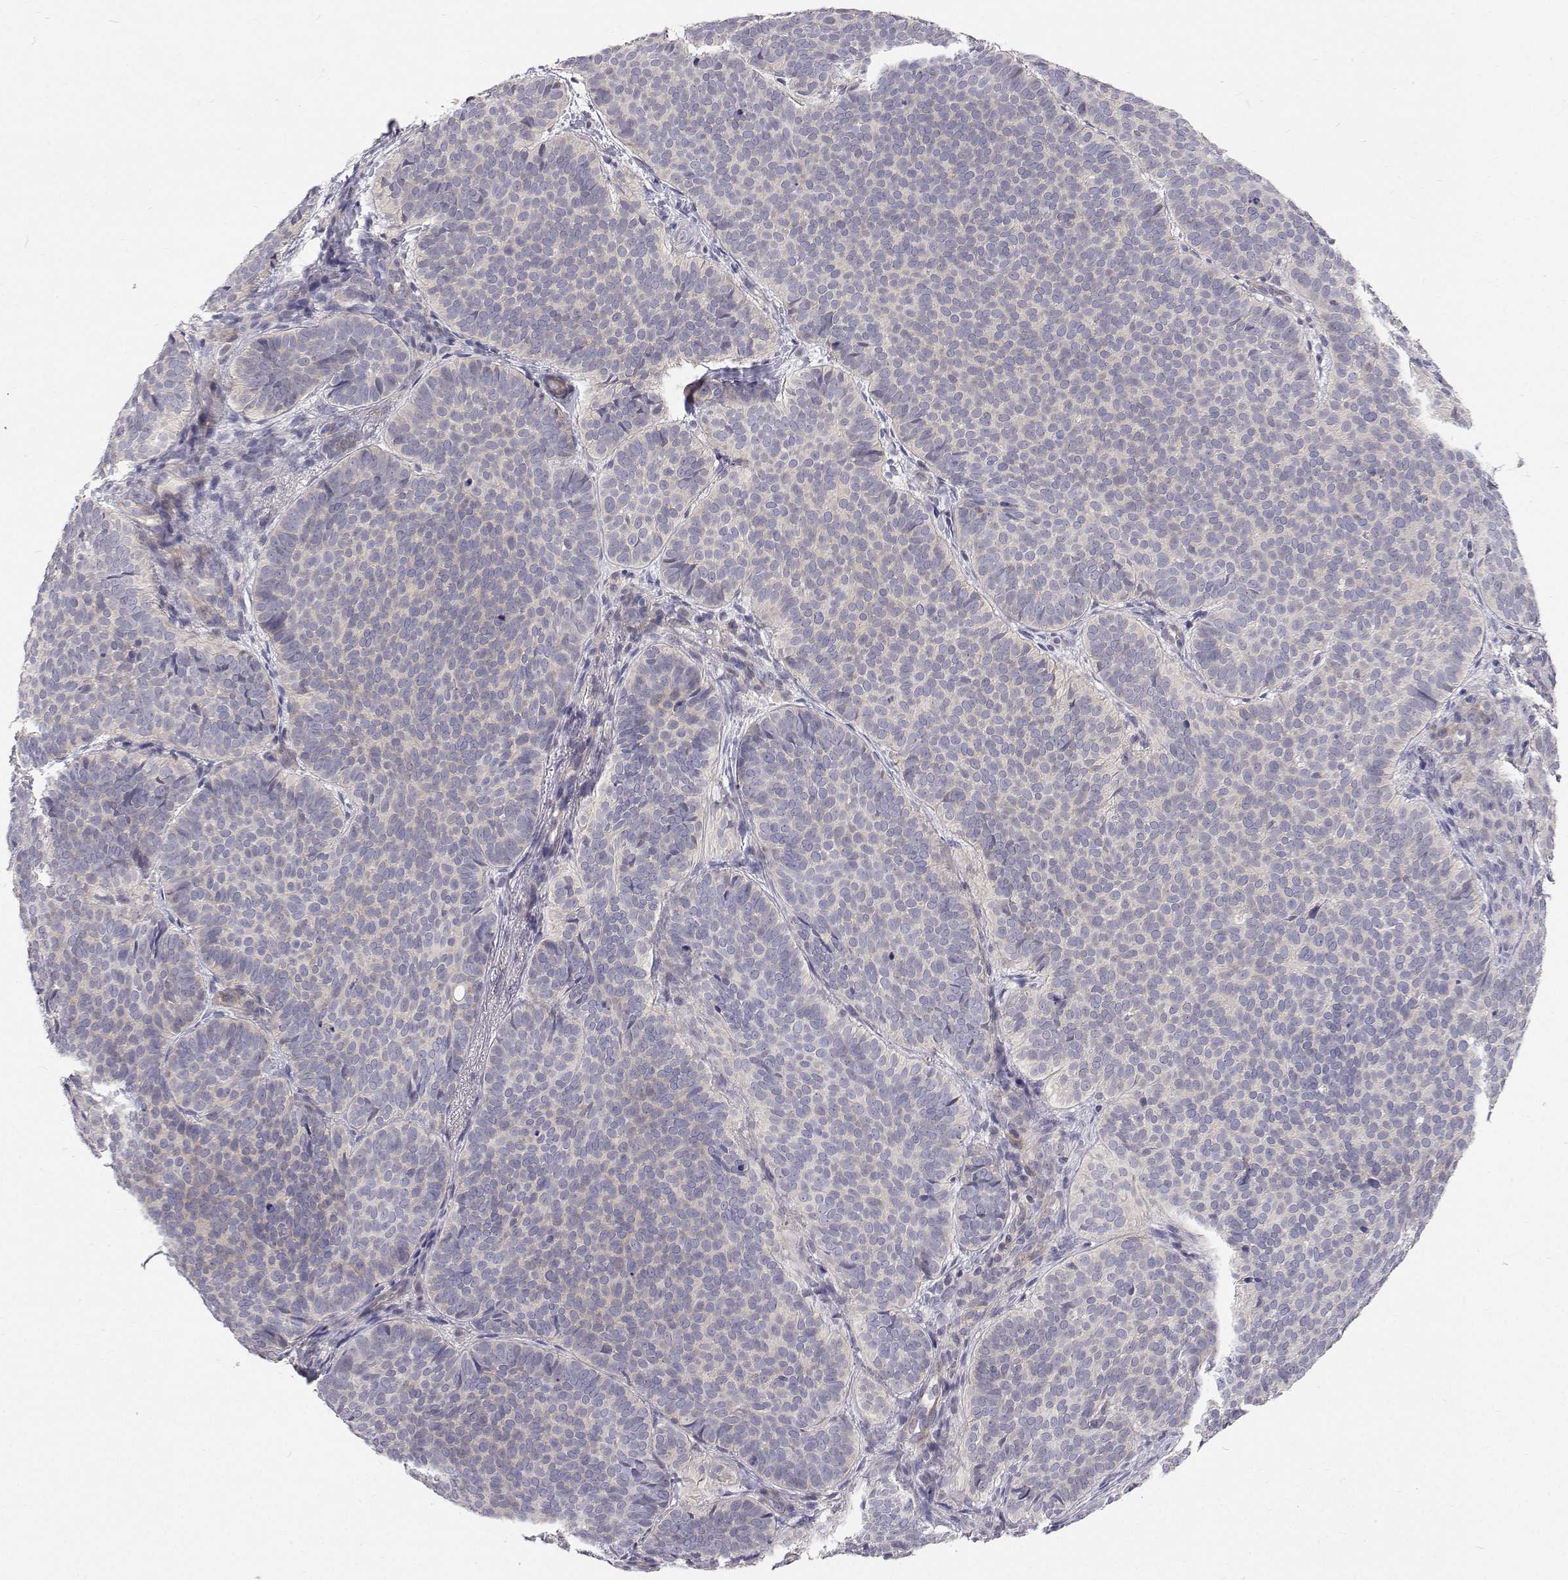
{"staining": {"intensity": "negative", "quantity": "none", "location": "none"}, "tissue": "skin cancer", "cell_type": "Tumor cells", "image_type": "cancer", "snomed": [{"axis": "morphology", "description": "Basal cell carcinoma"}, {"axis": "topography", "description": "Skin"}], "caption": "Immunohistochemical staining of skin basal cell carcinoma displays no significant expression in tumor cells.", "gene": "MYPN", "patient": {"sex": "male", "age": 57}}